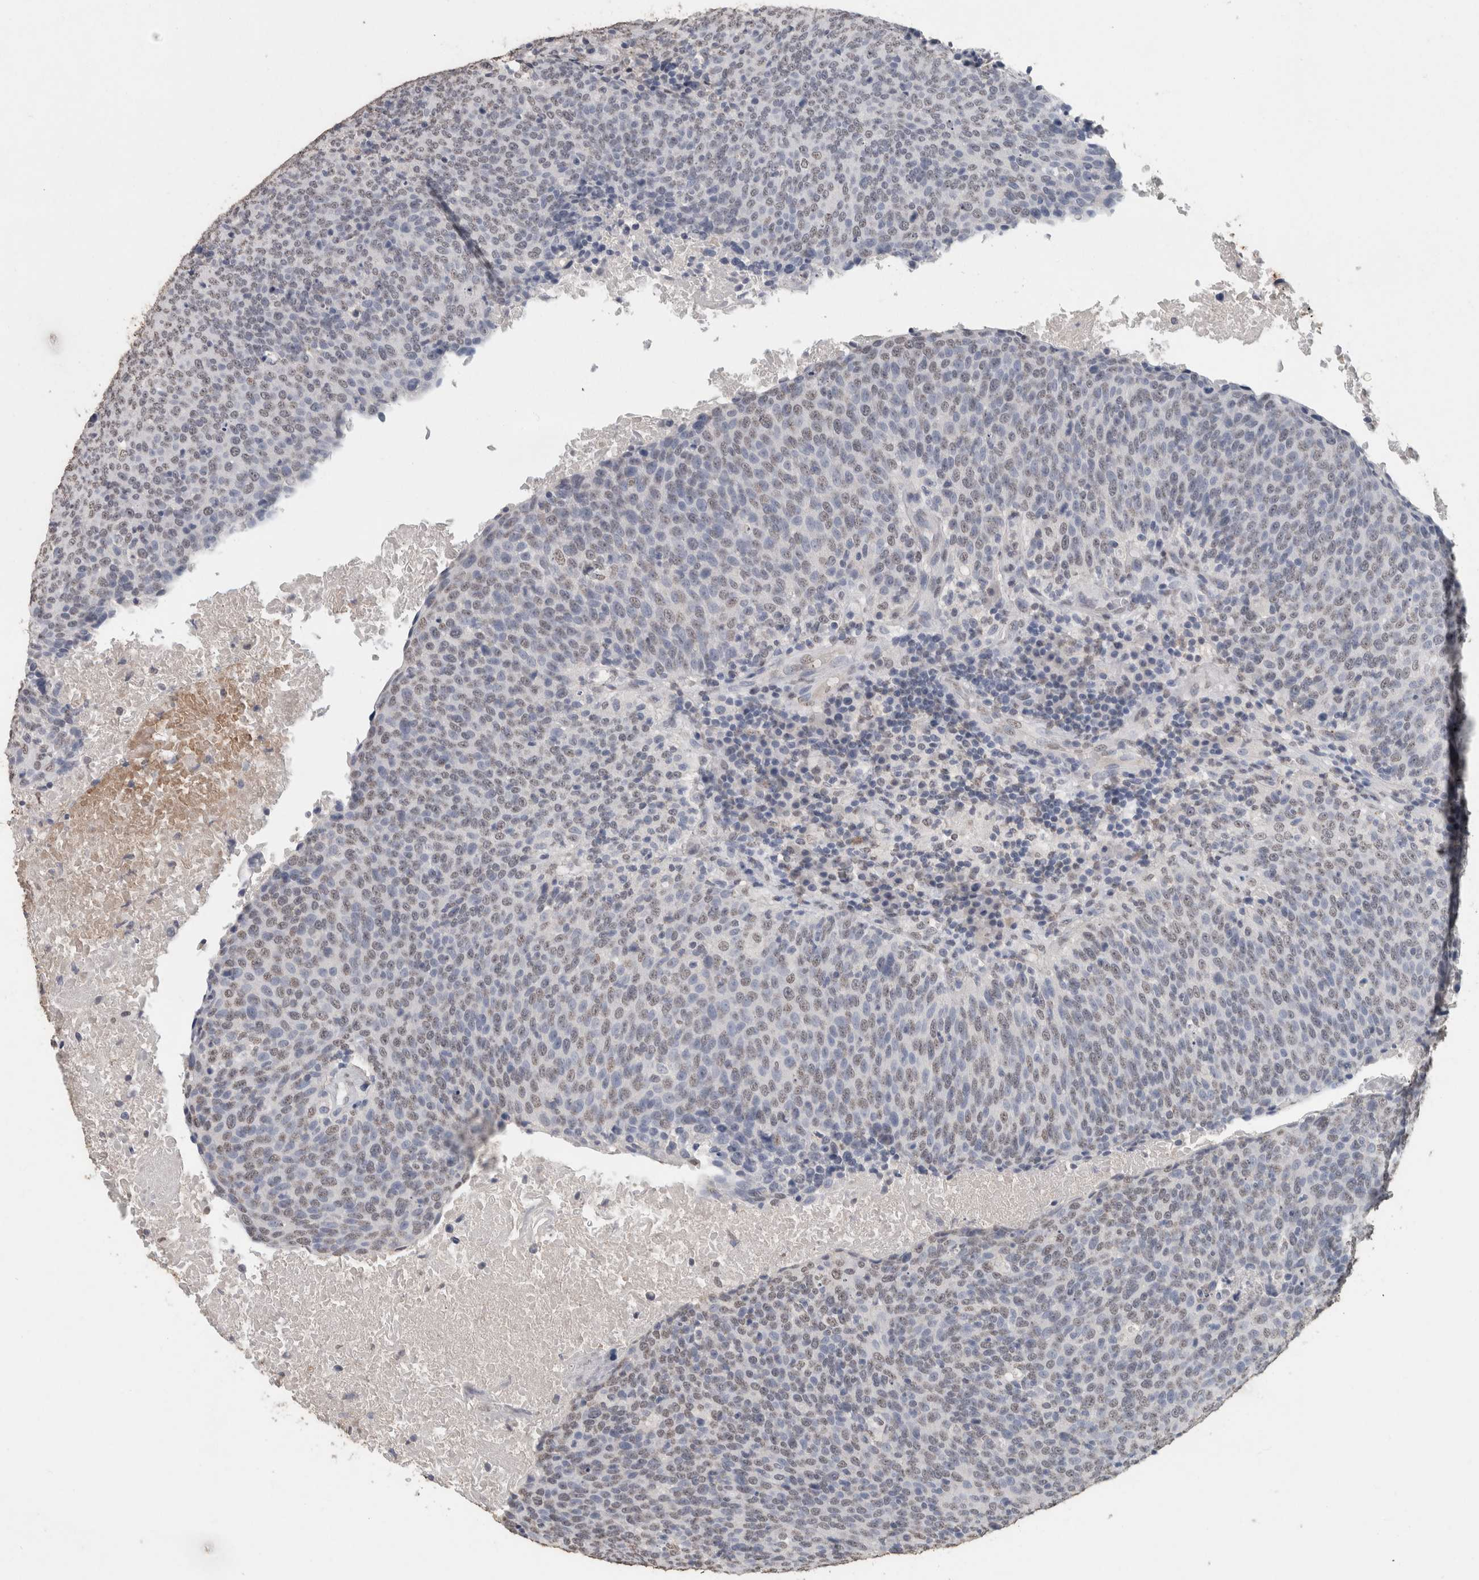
{"staining": {"intensity": "weak", "quantity": "<25%", "location": "nuclear"}, "tissue": "head and neck cancer", "cell_type": "Tumor cells", "image_type": "cancer", "snomed": [{"axis": "morphology", "description": "Squamous cell carcinoma, NOS"}, {"axis": "morphology", "description": "Squamous cell carcinoma, metastatic, NOS"}, {"axis": "topography", "description": "Lymph node"}, {"axis": "topography", "description": "Head-Neck"}], "caption": "Tumor cells are negative for brown protein staining in head and neck cancer (squamous cell carcinoma). (Immunohistochemistry (ihc), brightfield microscopy, high magnification).", "gene": "LTBP1", "patient": {"sex": "male", "age": 62}}